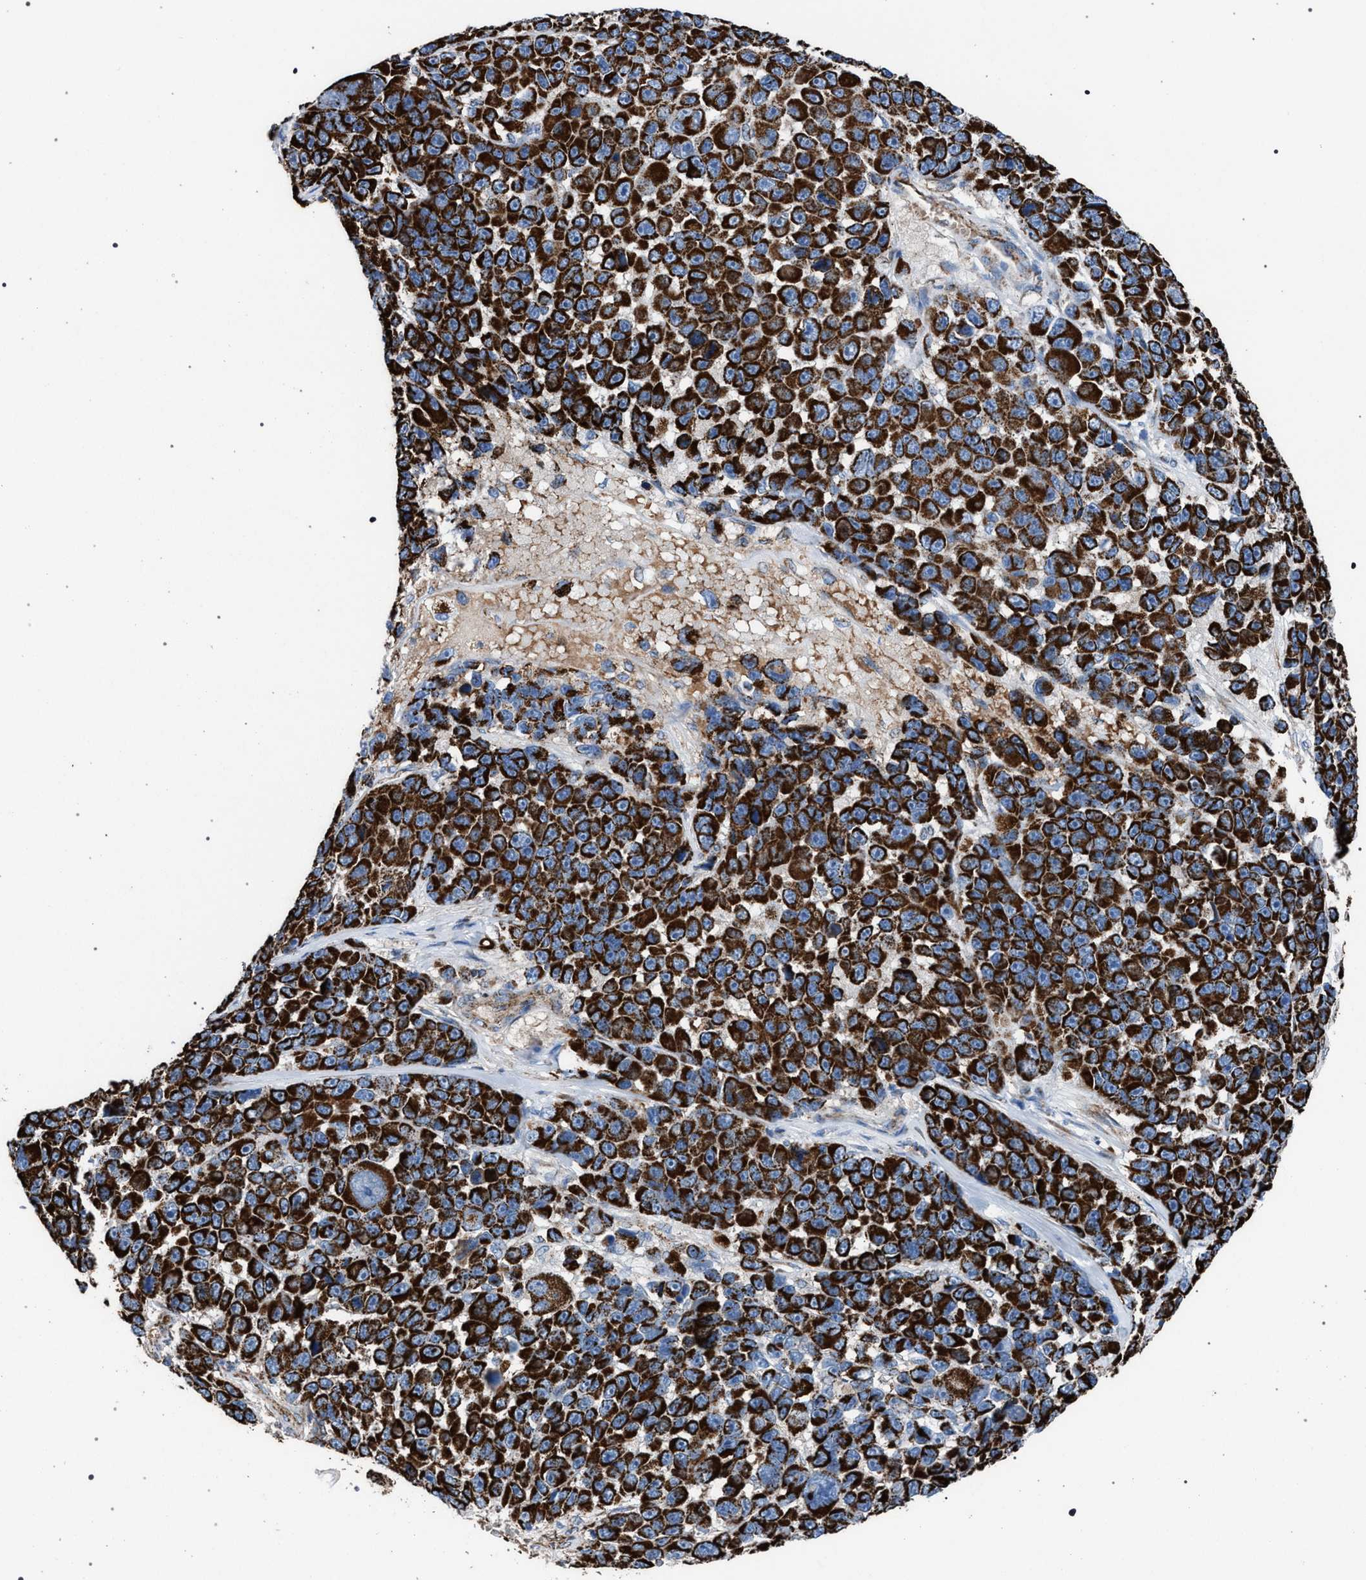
{"staining": {"intensity": "strong", "quantity": ">75%", "location": "cytoplasmic/membranous"}, "tissue": "melanoma", "cell_type": "Tumor cells", "image_type": "cancer", "snomed": [{"axis": "morphology", "description": "Malignant melanoma, NOS"}, {"axis": "topography", "description": "Skin"}], "caption": "Immunohistochemistry image of malignant melanoma stained for a protein (brown), which shows high levels of strong cytoplasmic/membranous expression in approximately >75% of tumor cells.", "gene": "VPS13A", "patient": {"sex": "male", "age": 53}}